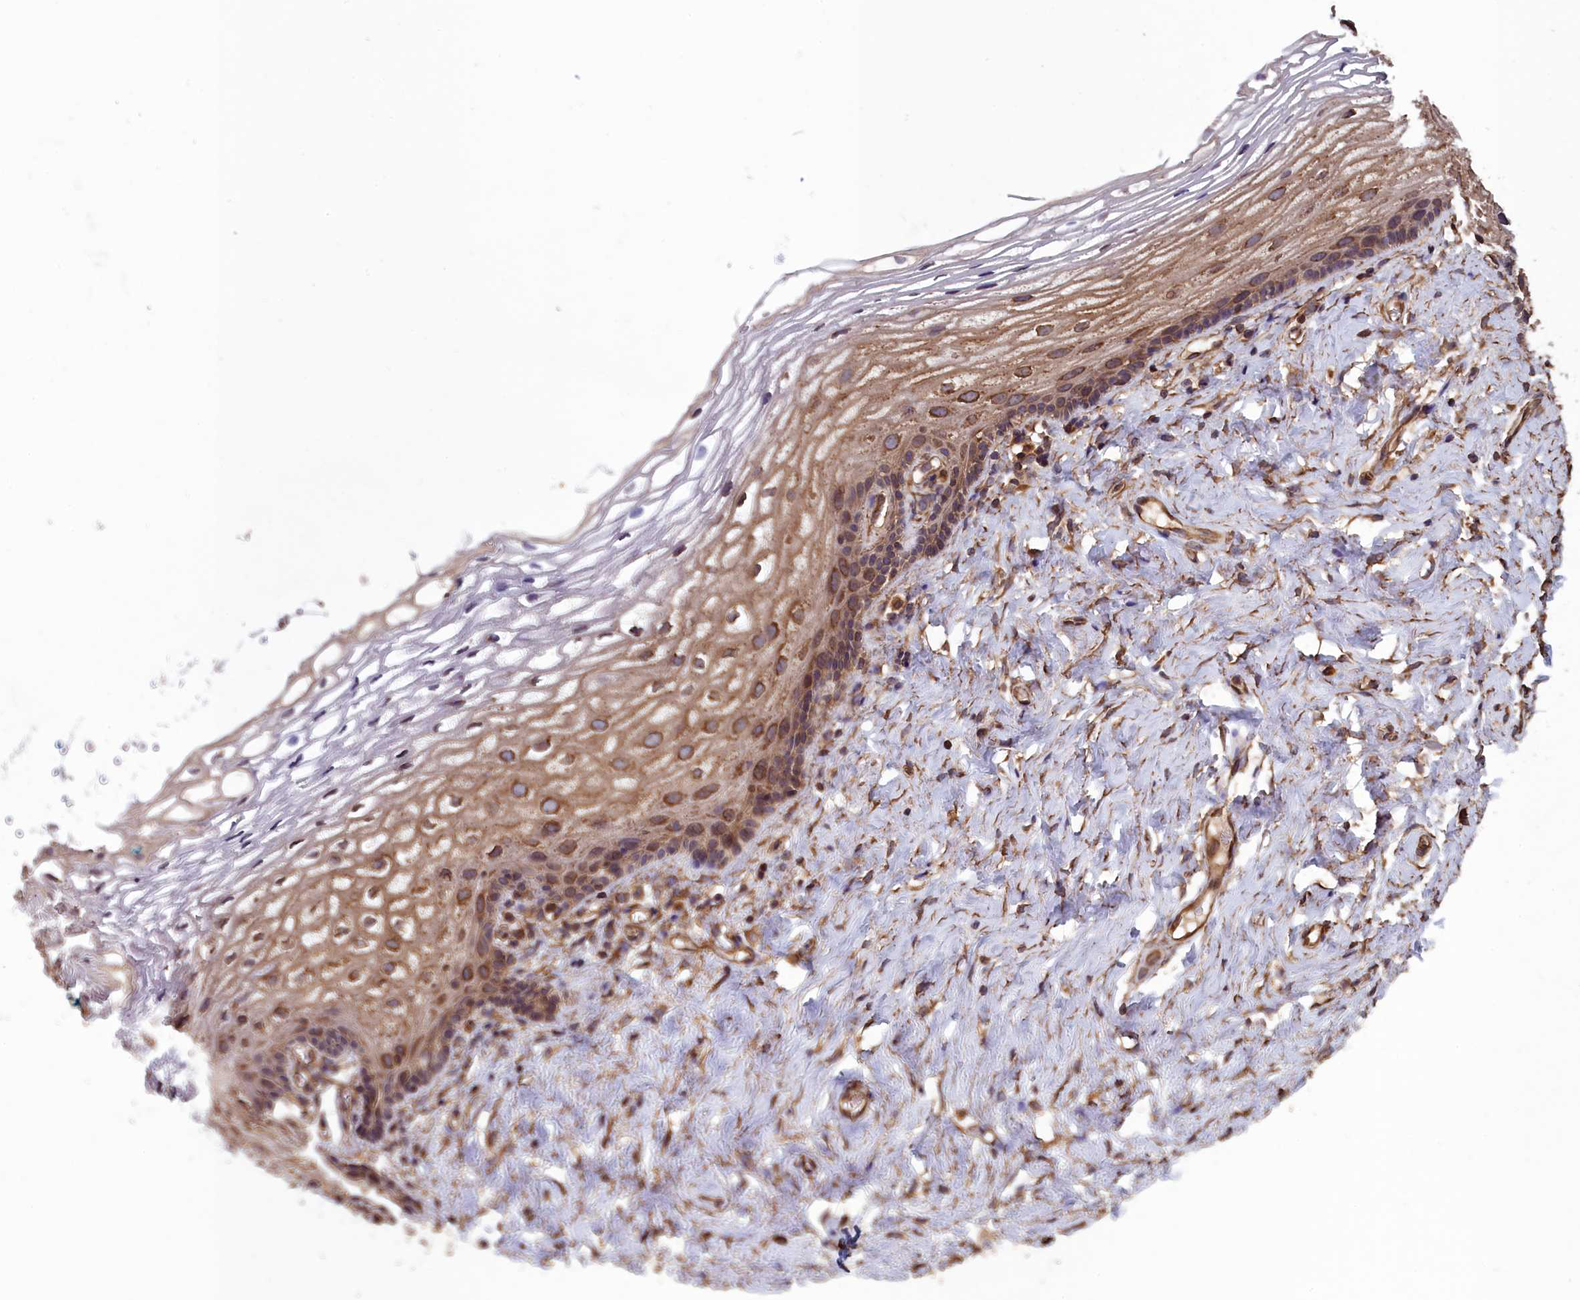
{"staining": {"intensity": "moderate", "quantity": ">75%", "location": "cytoplasmic/membranous"}, "tissue": "vagina", "cell_type": "Squamous epithelial cells", "image_type": "normal", "snomed": [{"axis": "morphology", "description": "Normal tissue, NOS"}, {"axis": "morphology", "description": "Adenocarcinoma, NOS"}, {"axis": "topography", "description": "Rectum"}, {"axis": "topography", "description": "Vagina"}], "caption": "Unremarkable vagina reveals moderate cytoplasmic/membranous positivity in about >75% of squamous epithelial cells, visualized by immunohistochemistry. The staining was performed using DAB, with brown indicating positive protein expression. Nuclei are stained blue with hematoxylin.", "gene": "DAPK3", "patient": {"sex": "female", "age": 71}}